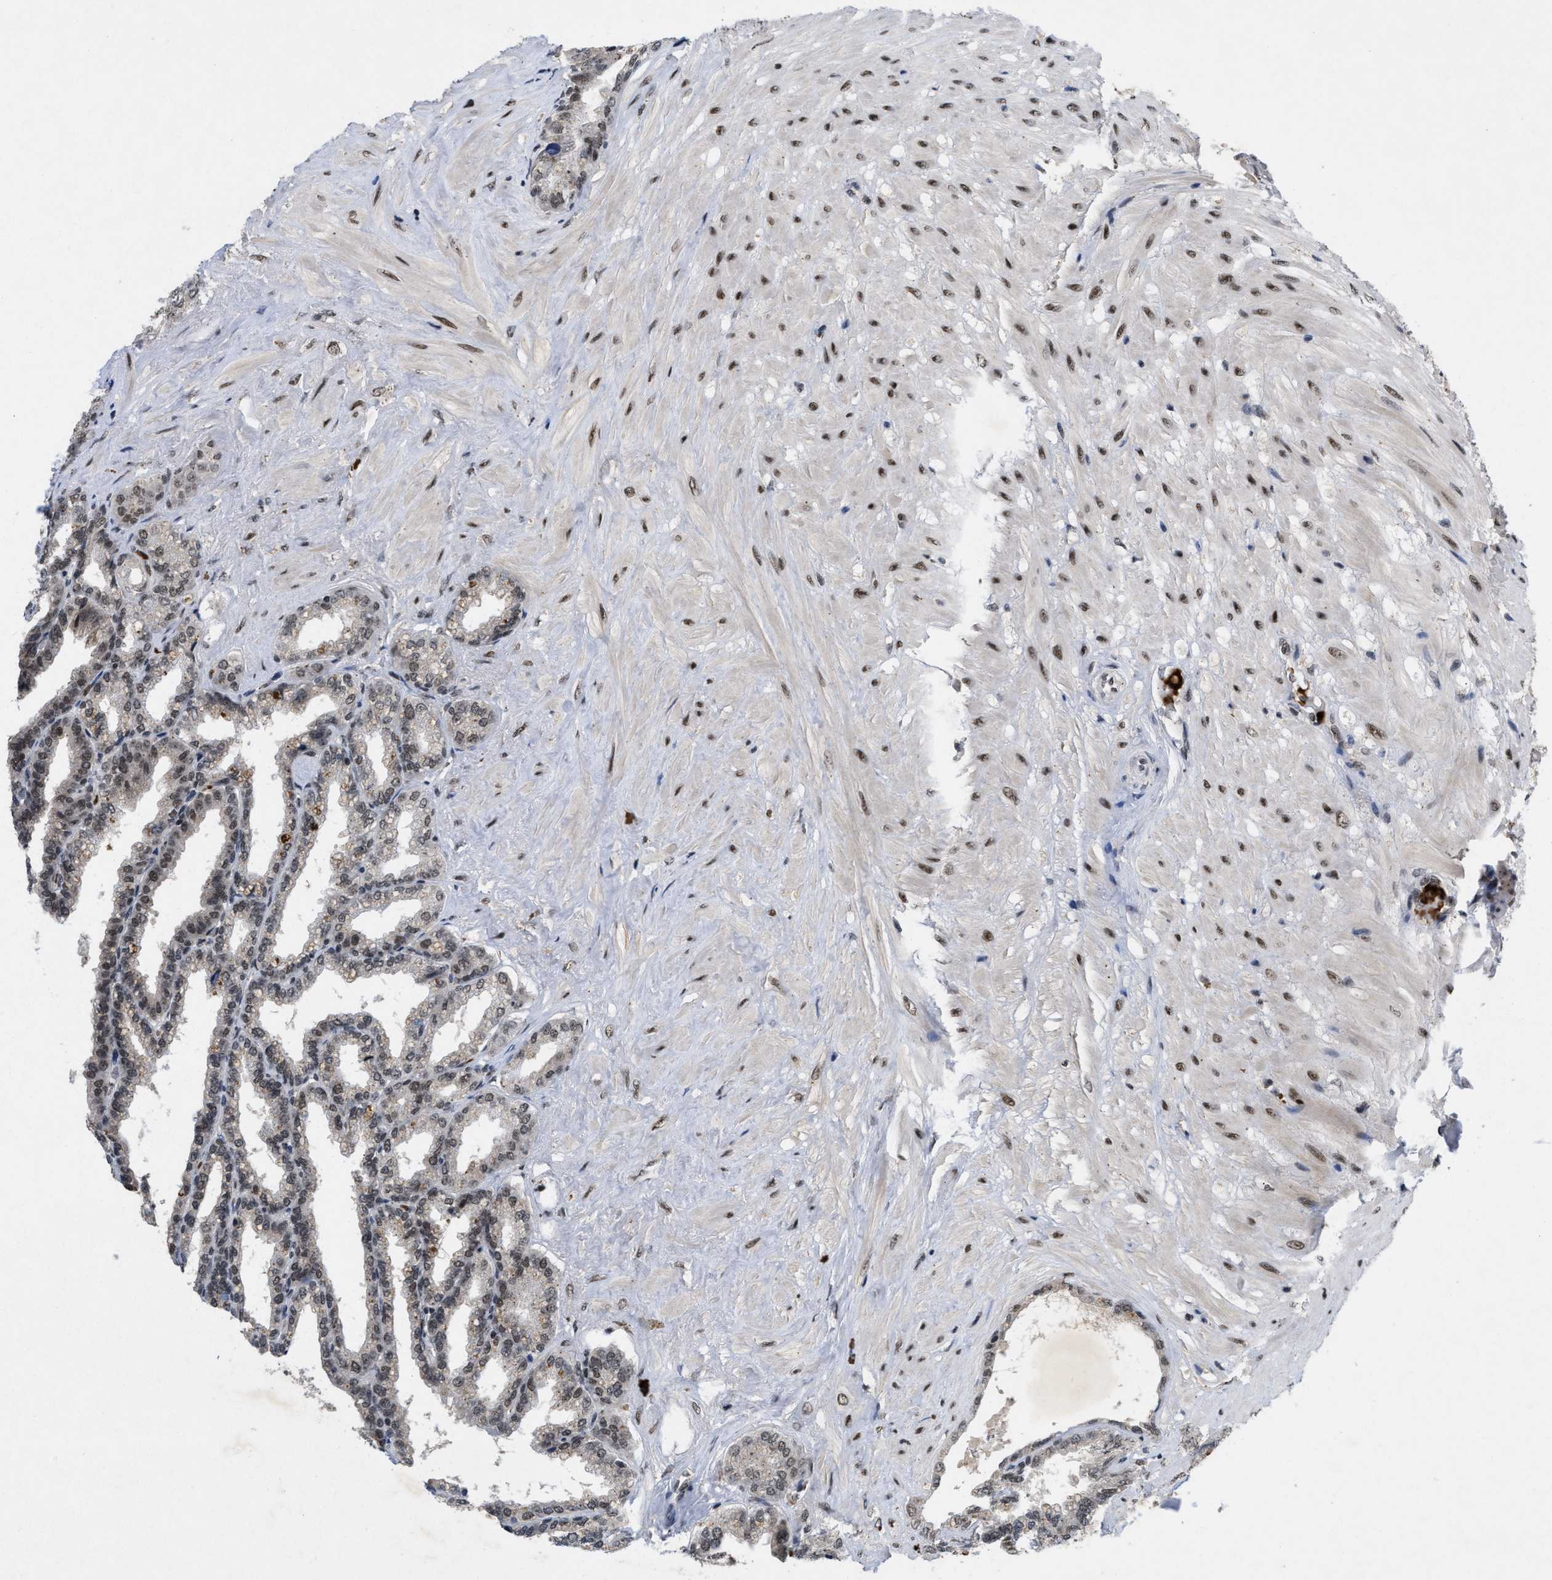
{"staining": {"intensity": "moderate", "quantity": "25%-75%", "location": "nuclear"}, "tissue": "seminal vesicle", "cell_type": "Glandular cells", "image_type": "normal", "snomed": [{"axis": "morphology", "description": "Normal tissue, NOS"}, {"axis": "topography", "description": "Seminal veicle"}], "caption": "Immunohistochemistry (DAB (3,3'-diaminobenzidine)) staining of normal human seminal vesicle demonstrates moderate nuclear protein expression in about 25%-75% of glandular cells.", "gene": "ZNF346", "patient": {"sex": "male", "age": 46}}